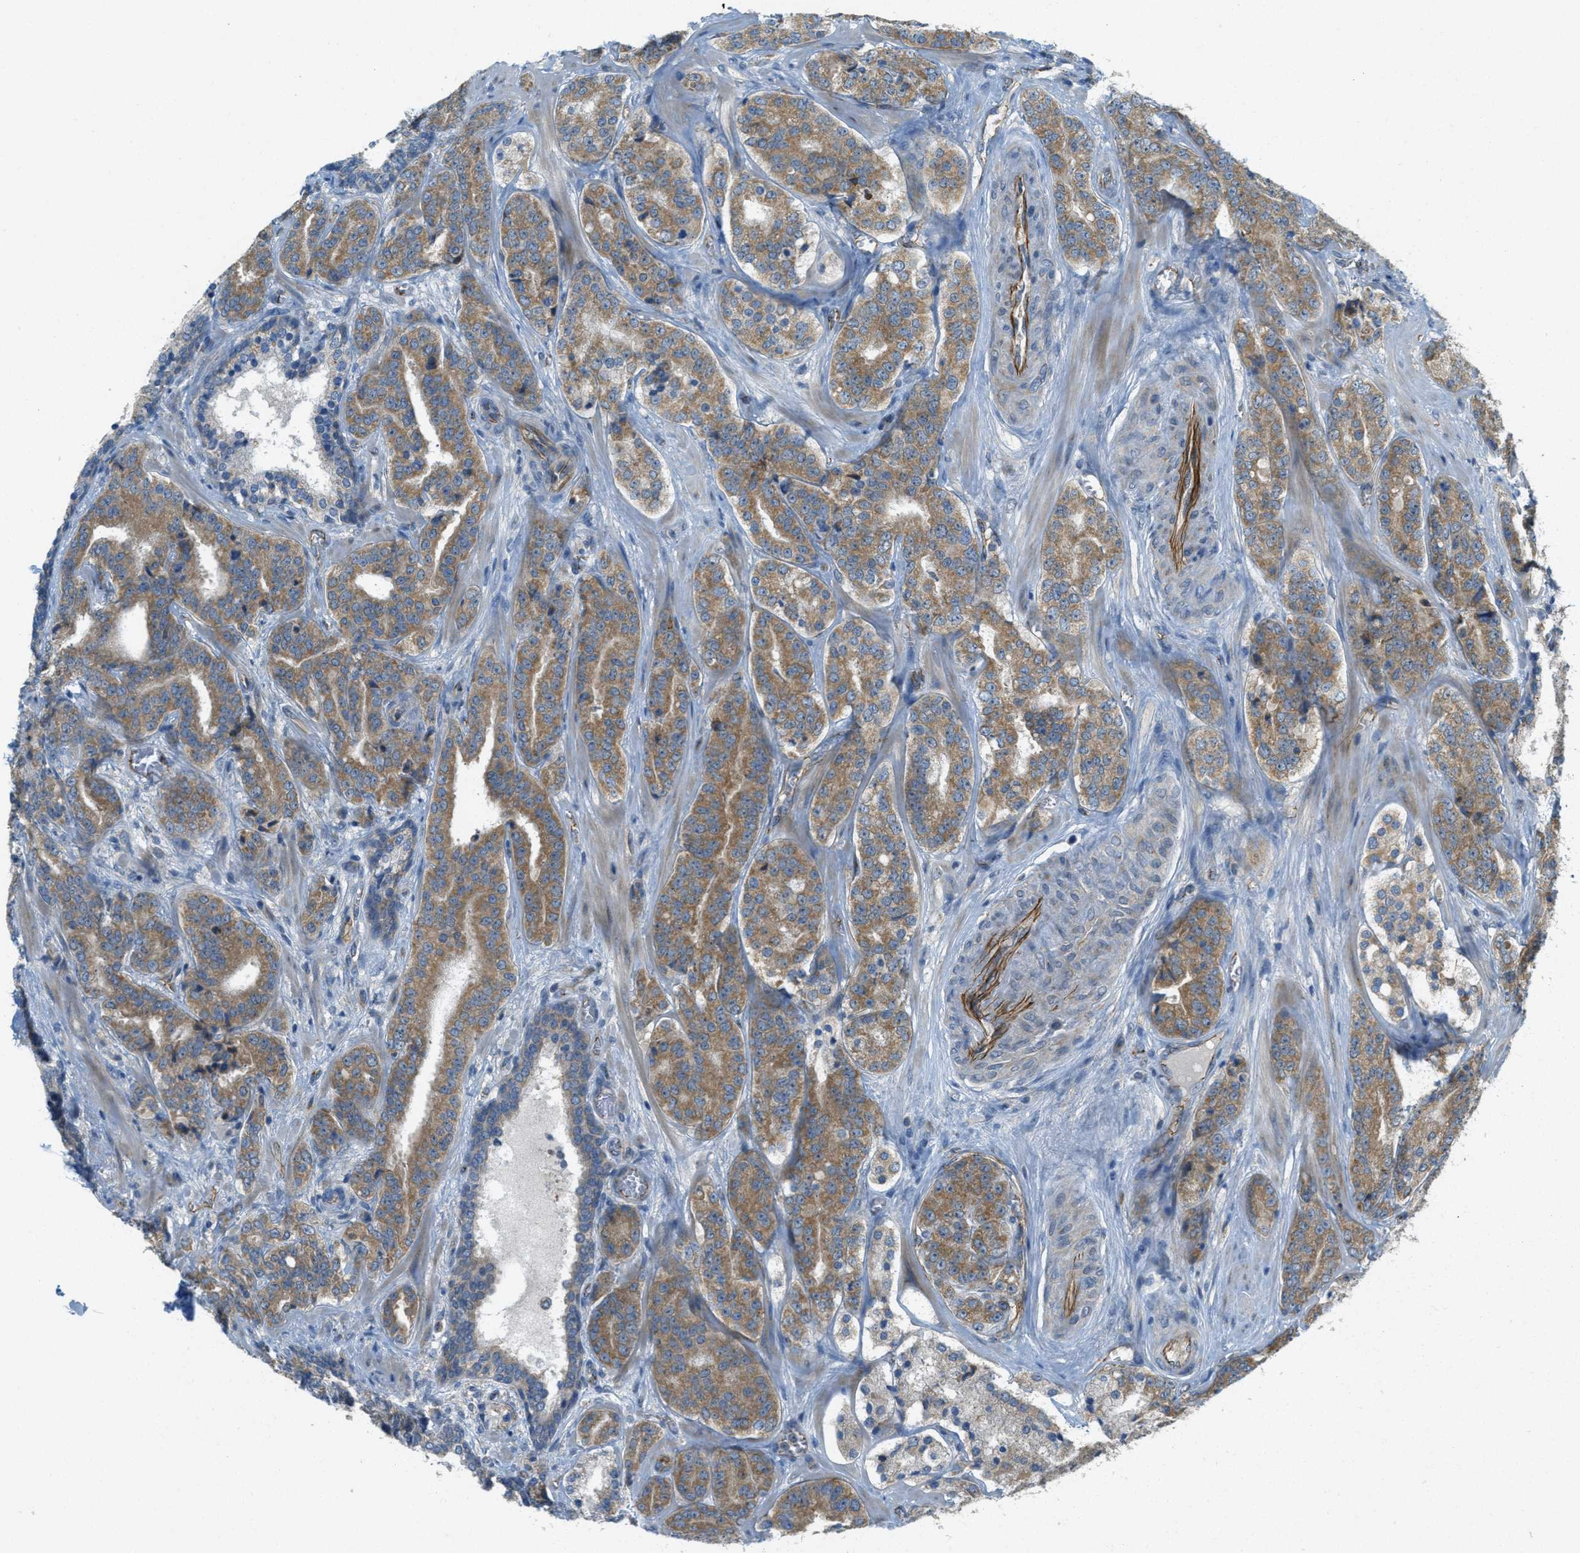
{"staining": {"intensity": "moderate", "quantity": ">75%", "location": "cytoplasmic/membranous"}, "tissue": "prostate cancer", "cell_type": "Tumor cells", "image_type": "cancer", "snomed": [{"axis": "morphology", "description": "Adenocarcinoma, High grade"}, {"axis": "topography", "description": "Prostate"}], "caption": "About >75% of tumor cells in human prostate cancer reveal moderate cytoplasmic/membranous protein staining as visualized by brown immunohistochemical staining.", "gene": "JCAD", "patient": {"sex": "male", "age": 60}}